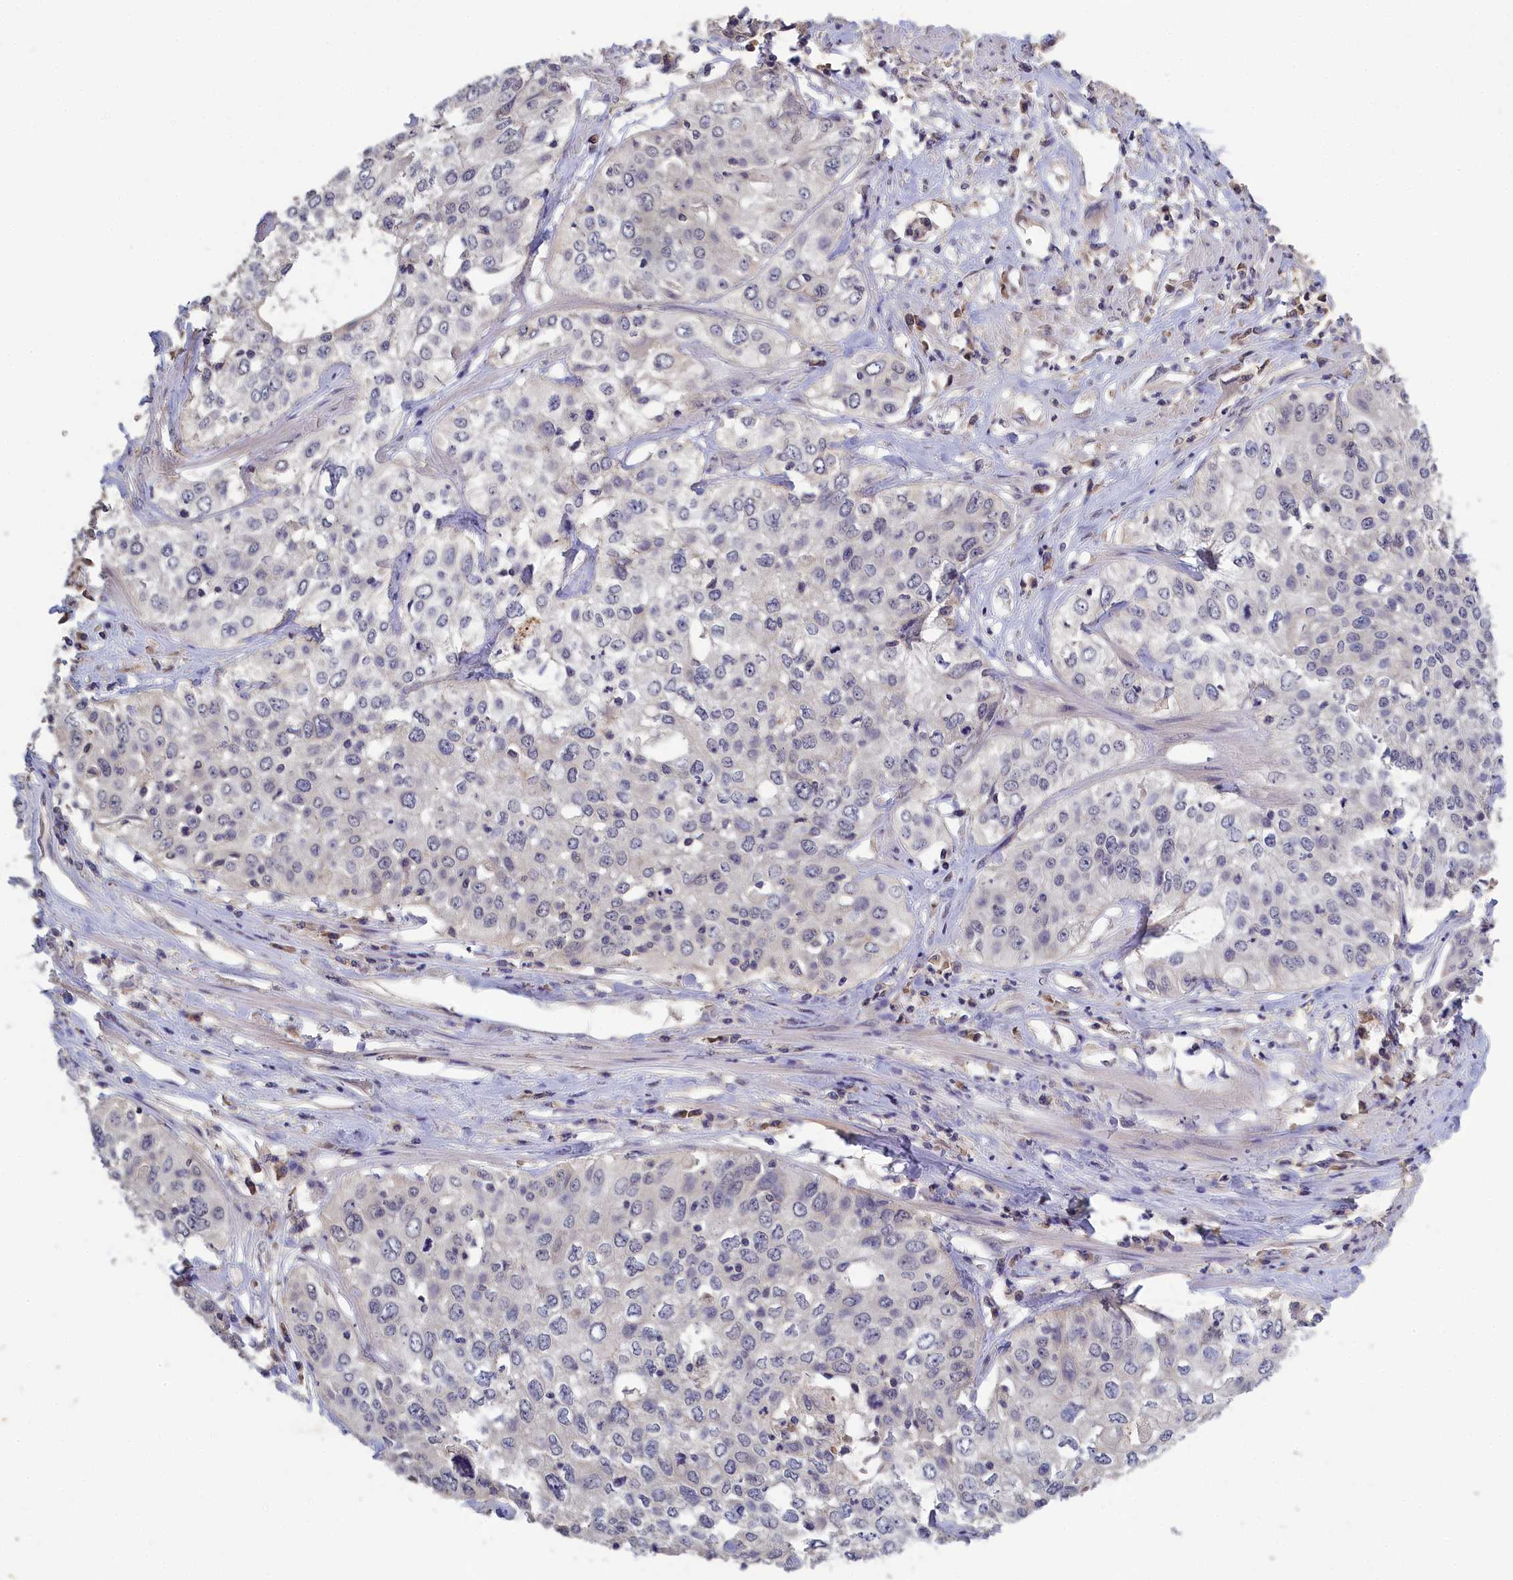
{"staining": {"intensity": "negative", "quantity": "none", "location": "none"}, "tissue": "cervical cancer", "cell_type": "Tumor cells", "image_type": "cancer", "snomed": [{"axis": "morphology", "description": "Squamous cell carcinoma, NOS"}, {"axis": "topography", "description": "Cervix"}], "caption": "A high-resolution micrograph shows IHC staining of cervical cancer, which demonstrates no significant staining in tumor cells.", "gene": "CELF5", "patient": {"sex": "female", "age": 31}}